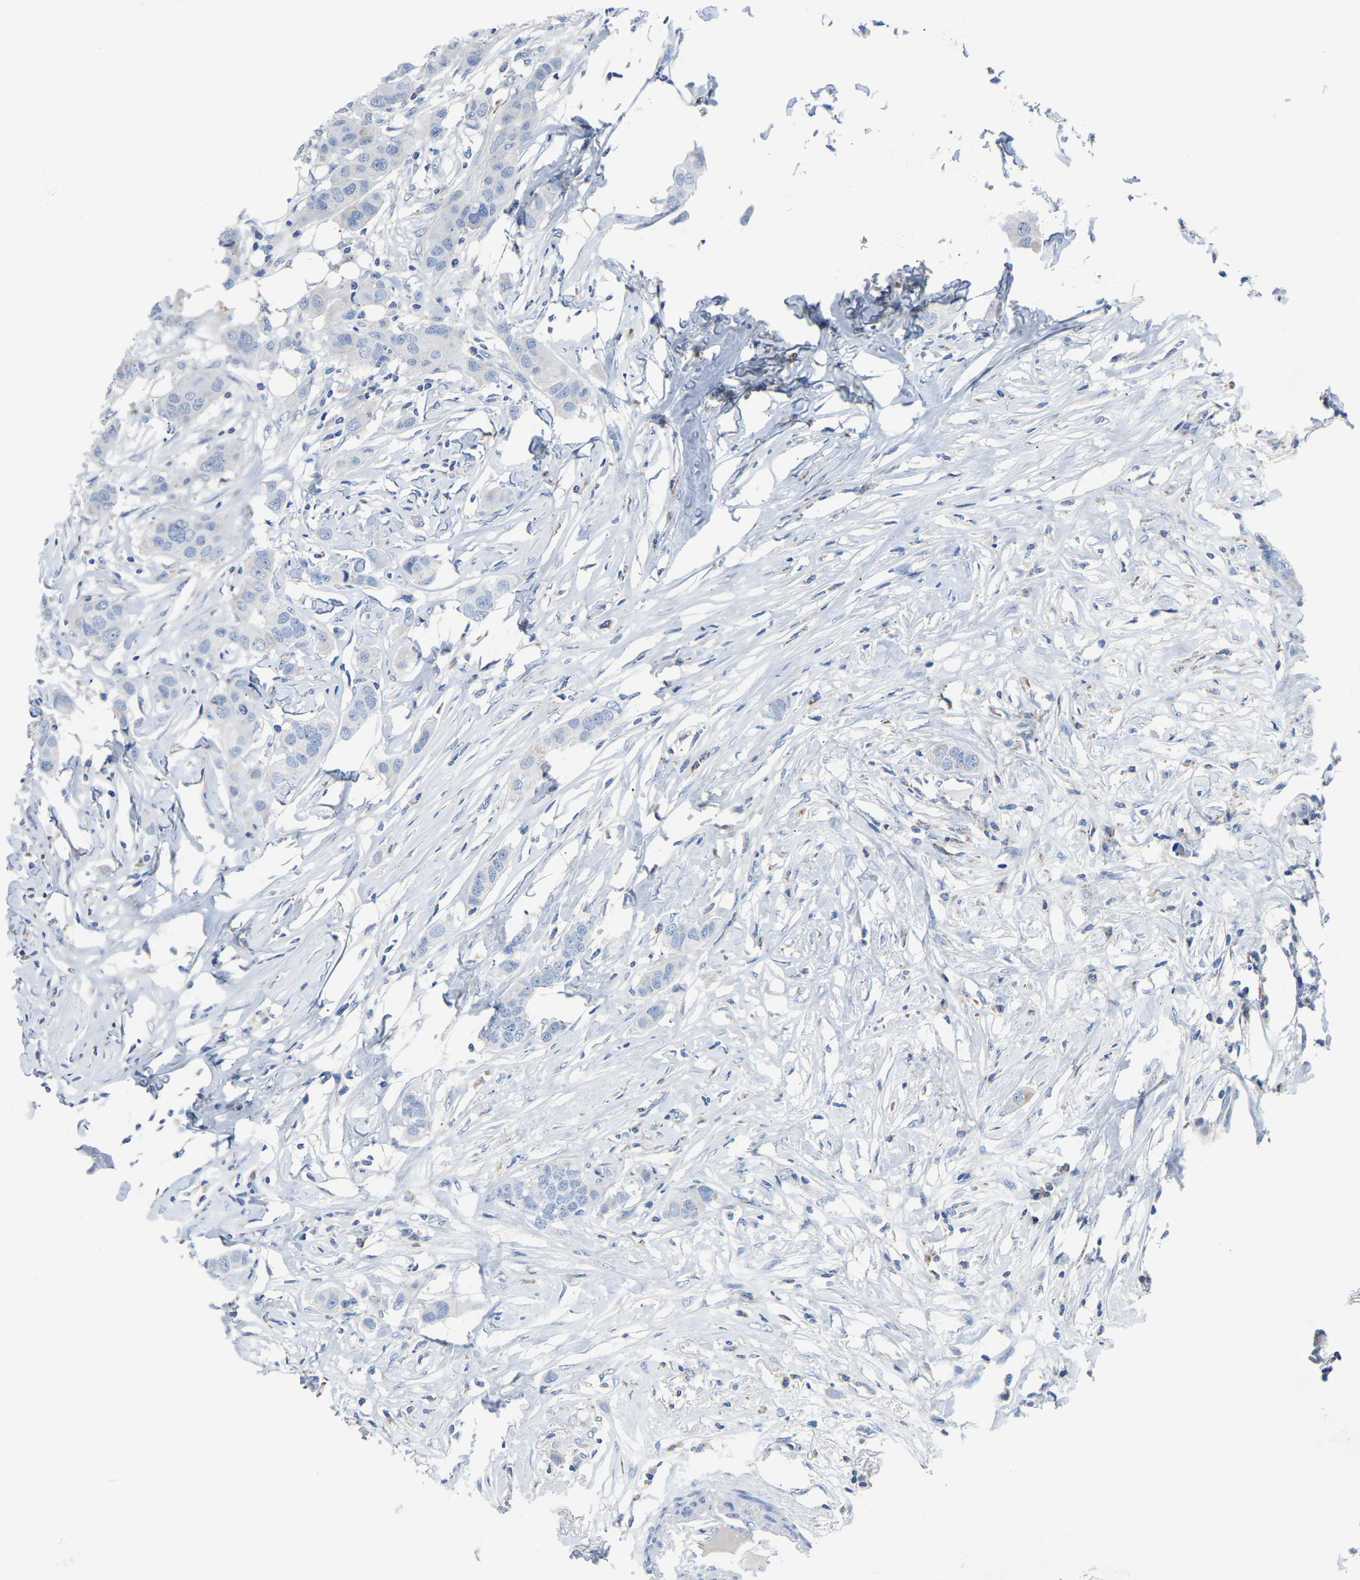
{"staining": {"intensity": "negative", "quantity": "none", "location": "none"}, "tissue": "breast cancer", "cell_type": "Tumor cells", "image_type": "cancer", "snomed": [{"axis": "morphology", "description": "Duct carcinoma"}, {"axis": "topography", "description": "Breast"}], "caption": "The immunohistochemistry (IHC) micrograph has no significant positivity in tumor cells of breast cancer (invasive ductal carcinoma) tissue.", "gene": "ETFA", "patient": {"sex": "female", "age": 50}}